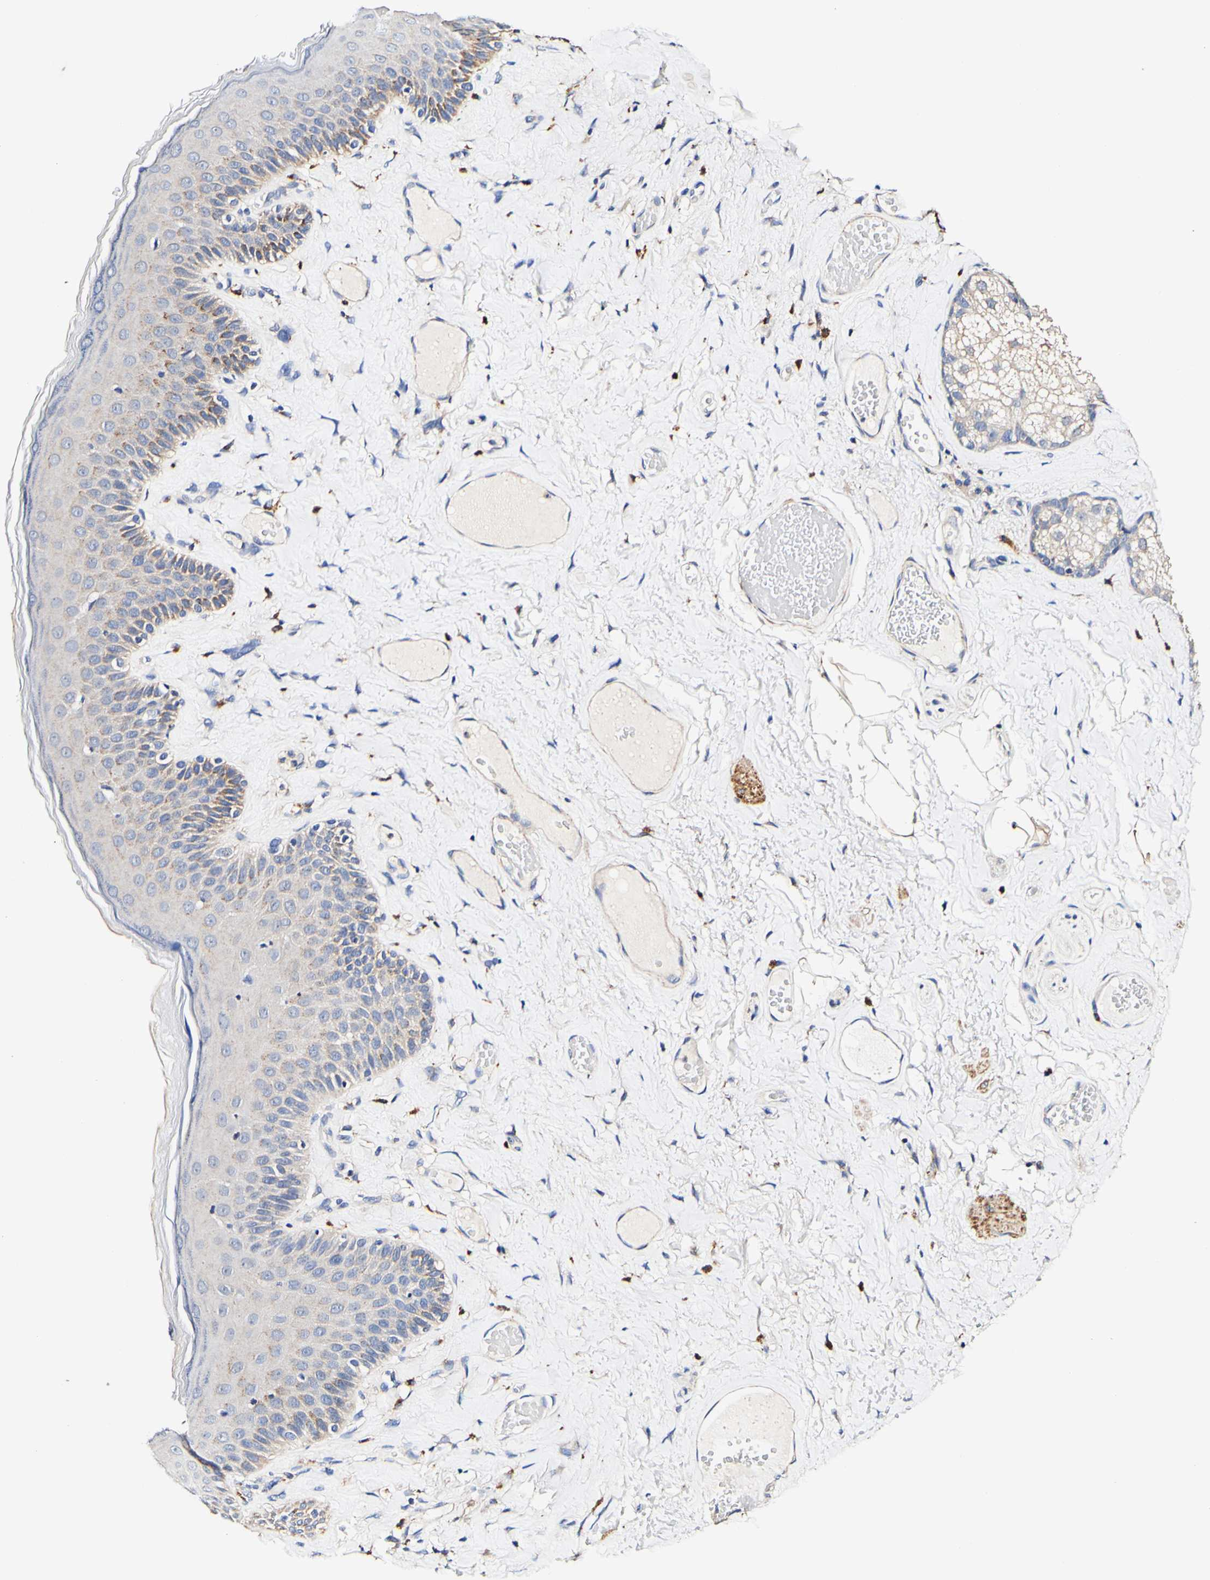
{"staining": {"intensity": "moderate", "quantity": "<25%", "location": "cytoplasmic/membranous"}, "tissue": "skin", "cell_type": "Epidermal cells", "image_type": "normal", "snomed": [{"axis": "morphology", "description": "Normal tissue, NOS"}, {"axis": "topography", "description": "Anal"}], "caption": "The image reveals immunohistochemical staining of benign skin. There is moderate cytoplasmic/membranous expression is identified in approximately <25% of epidermal cells.", "gene": "CAMK4", "patient": {"sex": "male", "age": 69}}